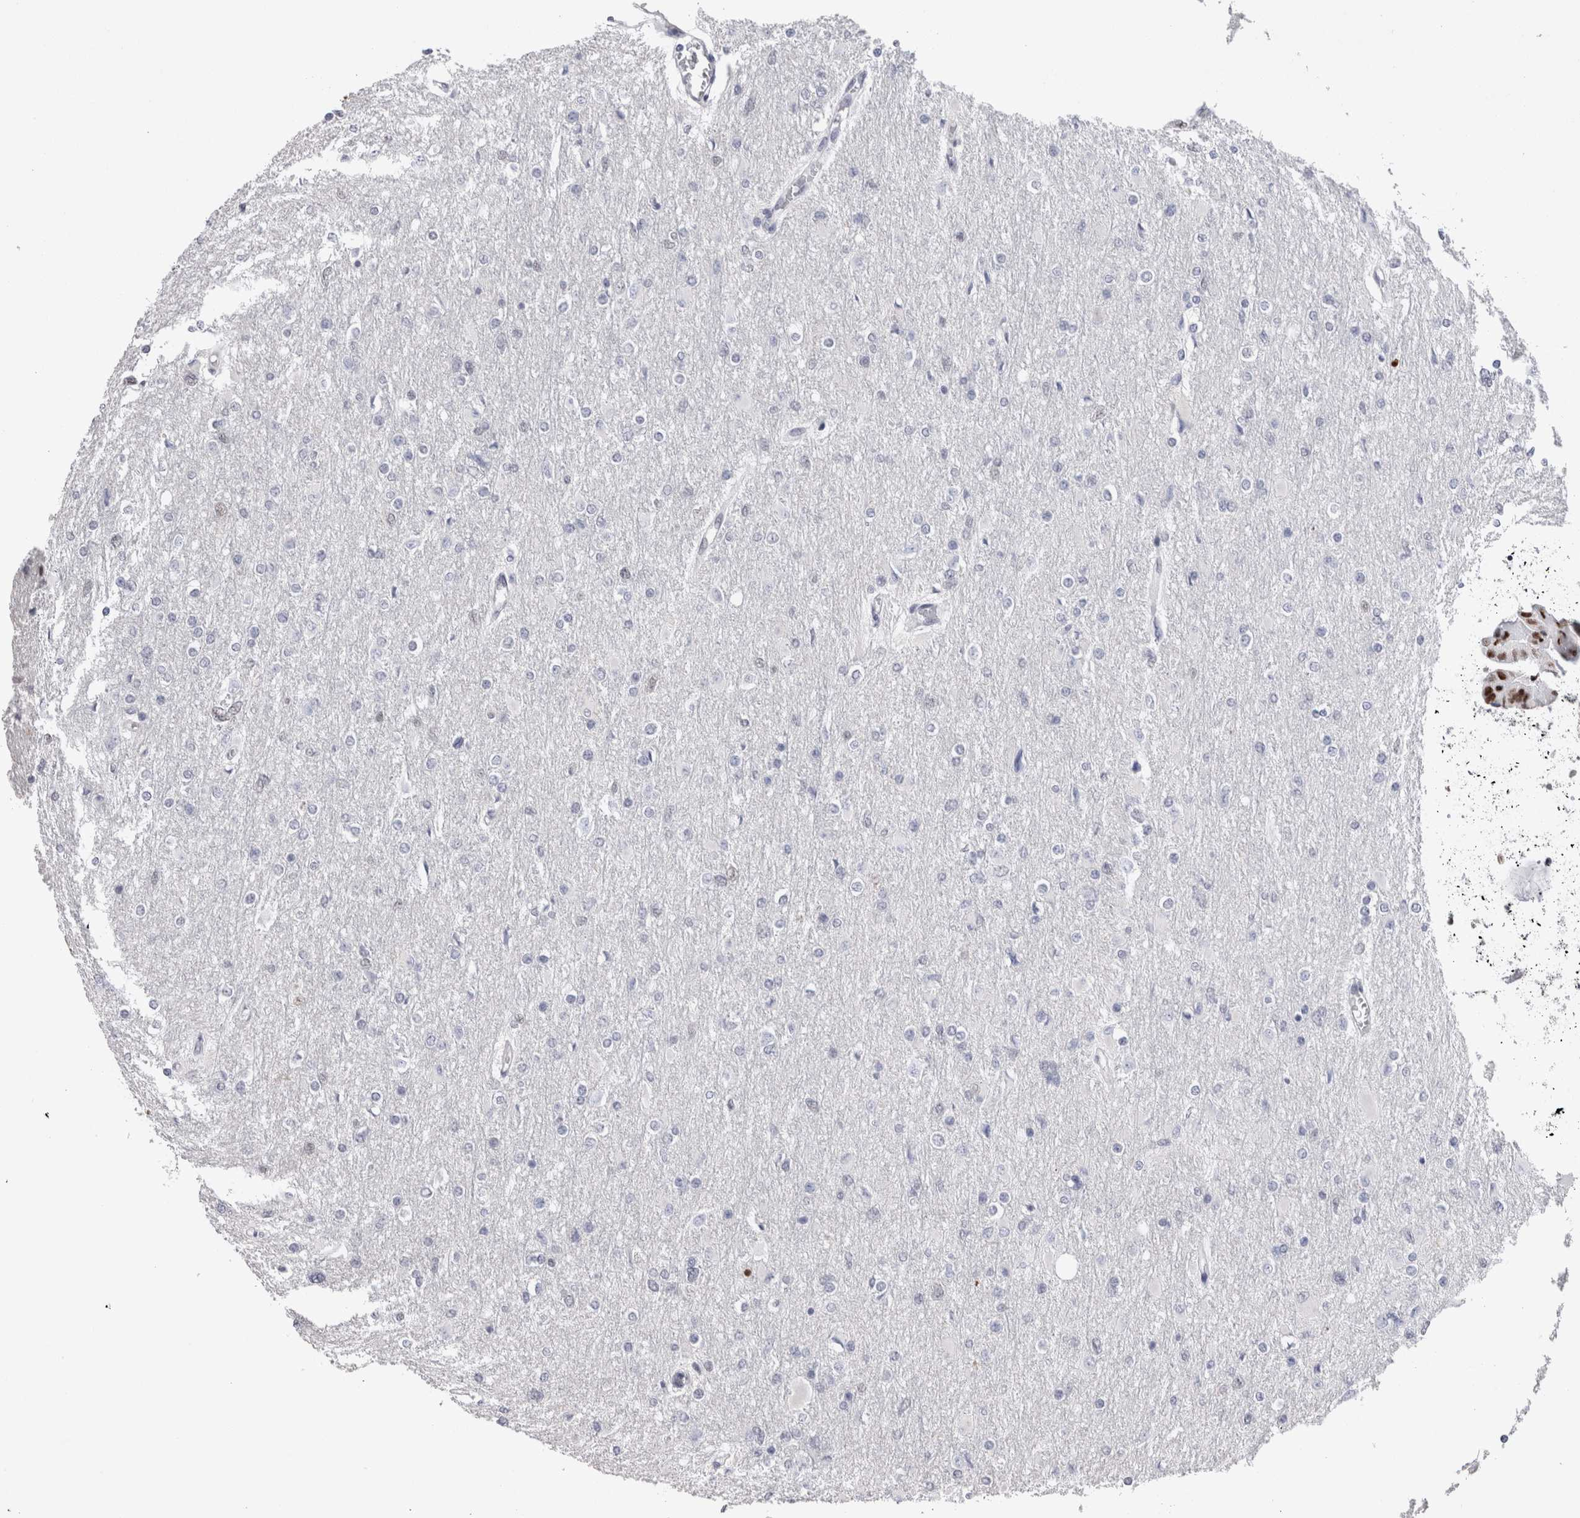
{"staining": {"intensity": "negative", "quantity": "none", "location": "none"}, "tissue": "glioma", "cell_type": "Tumor cells", "image_type": "cancer", "snomed": [{"axis": "morphology", "description": "Glioma, malignant, High grade"}, {"axis": "topography", "description": "Cerebral cortex"}], "caption": "This is an IHC micrograph of glioma. There is no positivity in tumor cells.", "gene": "RBM6", "patient": {"sex": "female", "age": 36}}